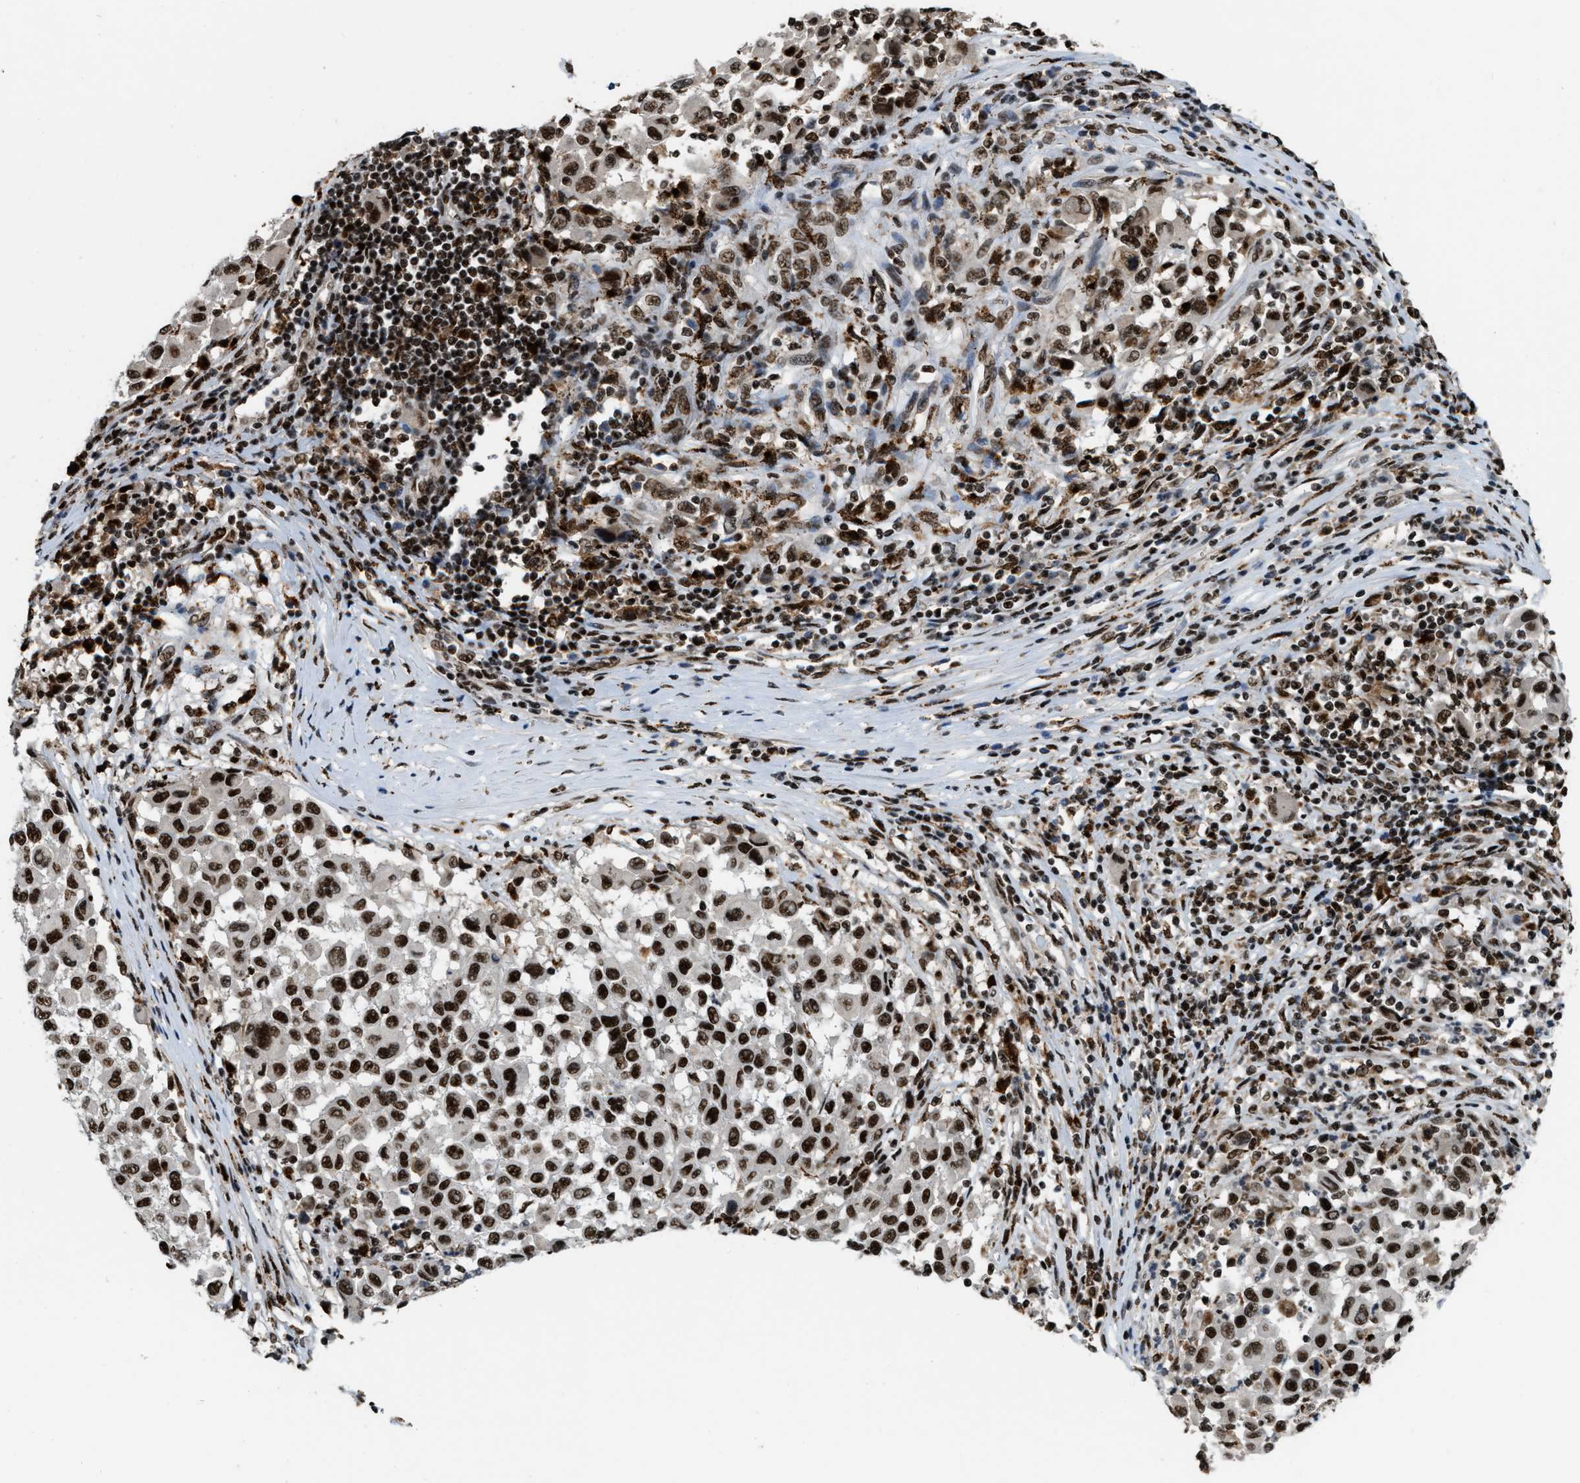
{"staining": {"intensity": "strong", "quantity": ">75%", "location": "nuclear"}, "tissue": "melanoma", "cell_type": "Tumor cells", "image_type": "cancer", "snomed": [{"axis": "morphology", "description": "Malignant melanoma, Metastatic site"}, {"axis": "topography", "description": "Lymph node"}], "caption": "The immunohistochemical stain labels strong nuclear expression in tumor cells of melanoma tissue.", "gene": "NUMA1", "patient": {"sex": "male", "age": 61}}